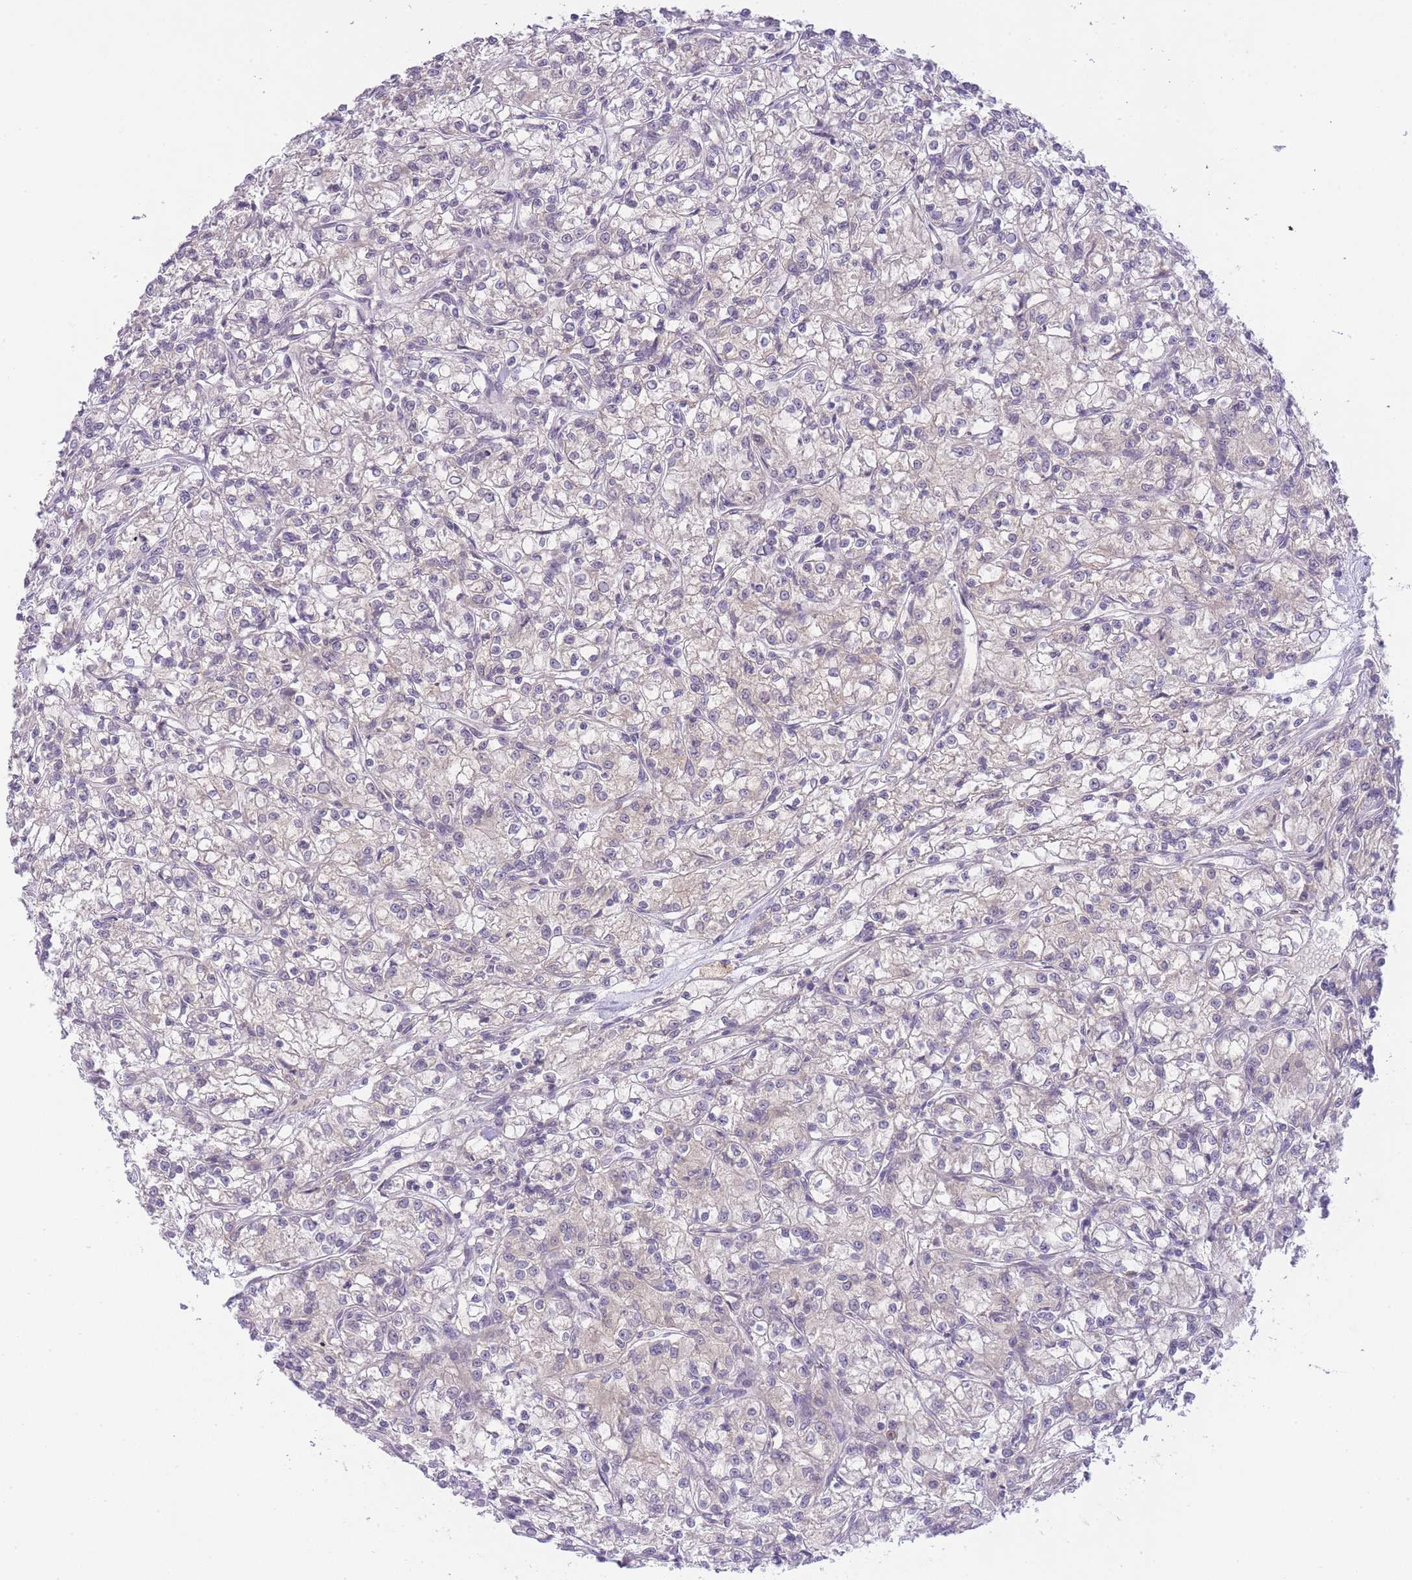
{"staining": {"intensity": "negative", "quantity": "none", "location": "none"}, "tissue": "renal cancer", "cell_type": "Tumor cells", "image_type": "cancer", "snomed": [{"axis": "morphology", "description": "Adenocarcinoma, NOS"}, {"axis": "topography", "description": "Kidney"}], "caption": "A histopathology image of human renal cancer (adenocarcinoma) is negative for staining in tumor cells. (DAB immunohistochemistry visualized using brightfield microscopy, high magnification).", "gene": "TMED3", "patient": {"sex": "female", "age": 59}}